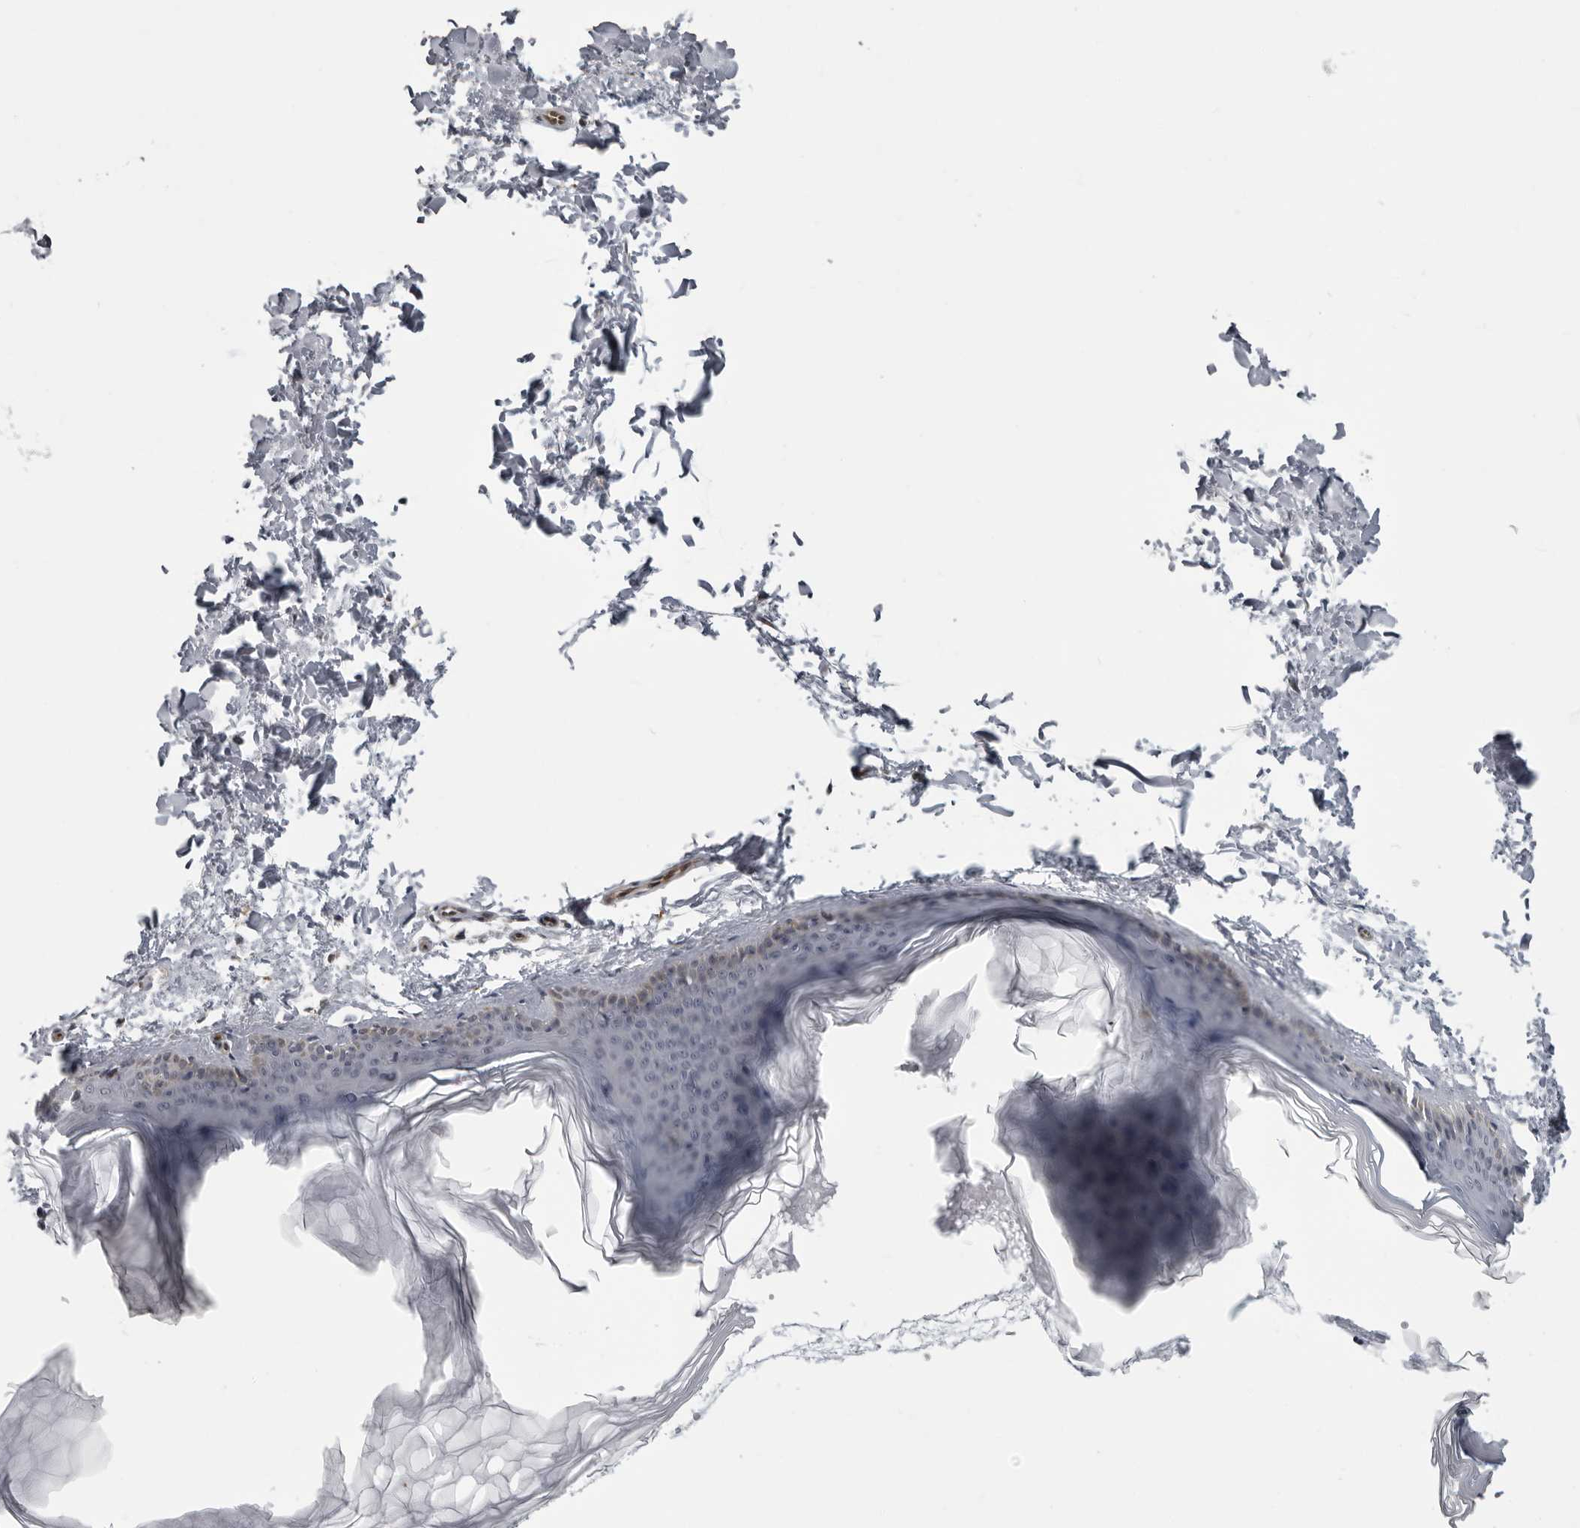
{"staining": {"intensity": "negative", "quantity": "none", "location": "none"}, "tissue": "skin", "cell_type": "Fibroblasts", "image_type": "normal", "snomed": [{"axis": "morphology", "description": "Normal tissue, NOS"}, {"axis": "topography", "description": "Skin"}], "caption": "This photomicrograph is of benign skin stained with immunohistochemistry (IHC) to label a protein in brown with the nuclei are counter-stained blue. There is no positivity in fibroblasts. Nuclei are stained in blue.", "gene": "MAPK12", "patient": {"sex": "female", "age": 27}}